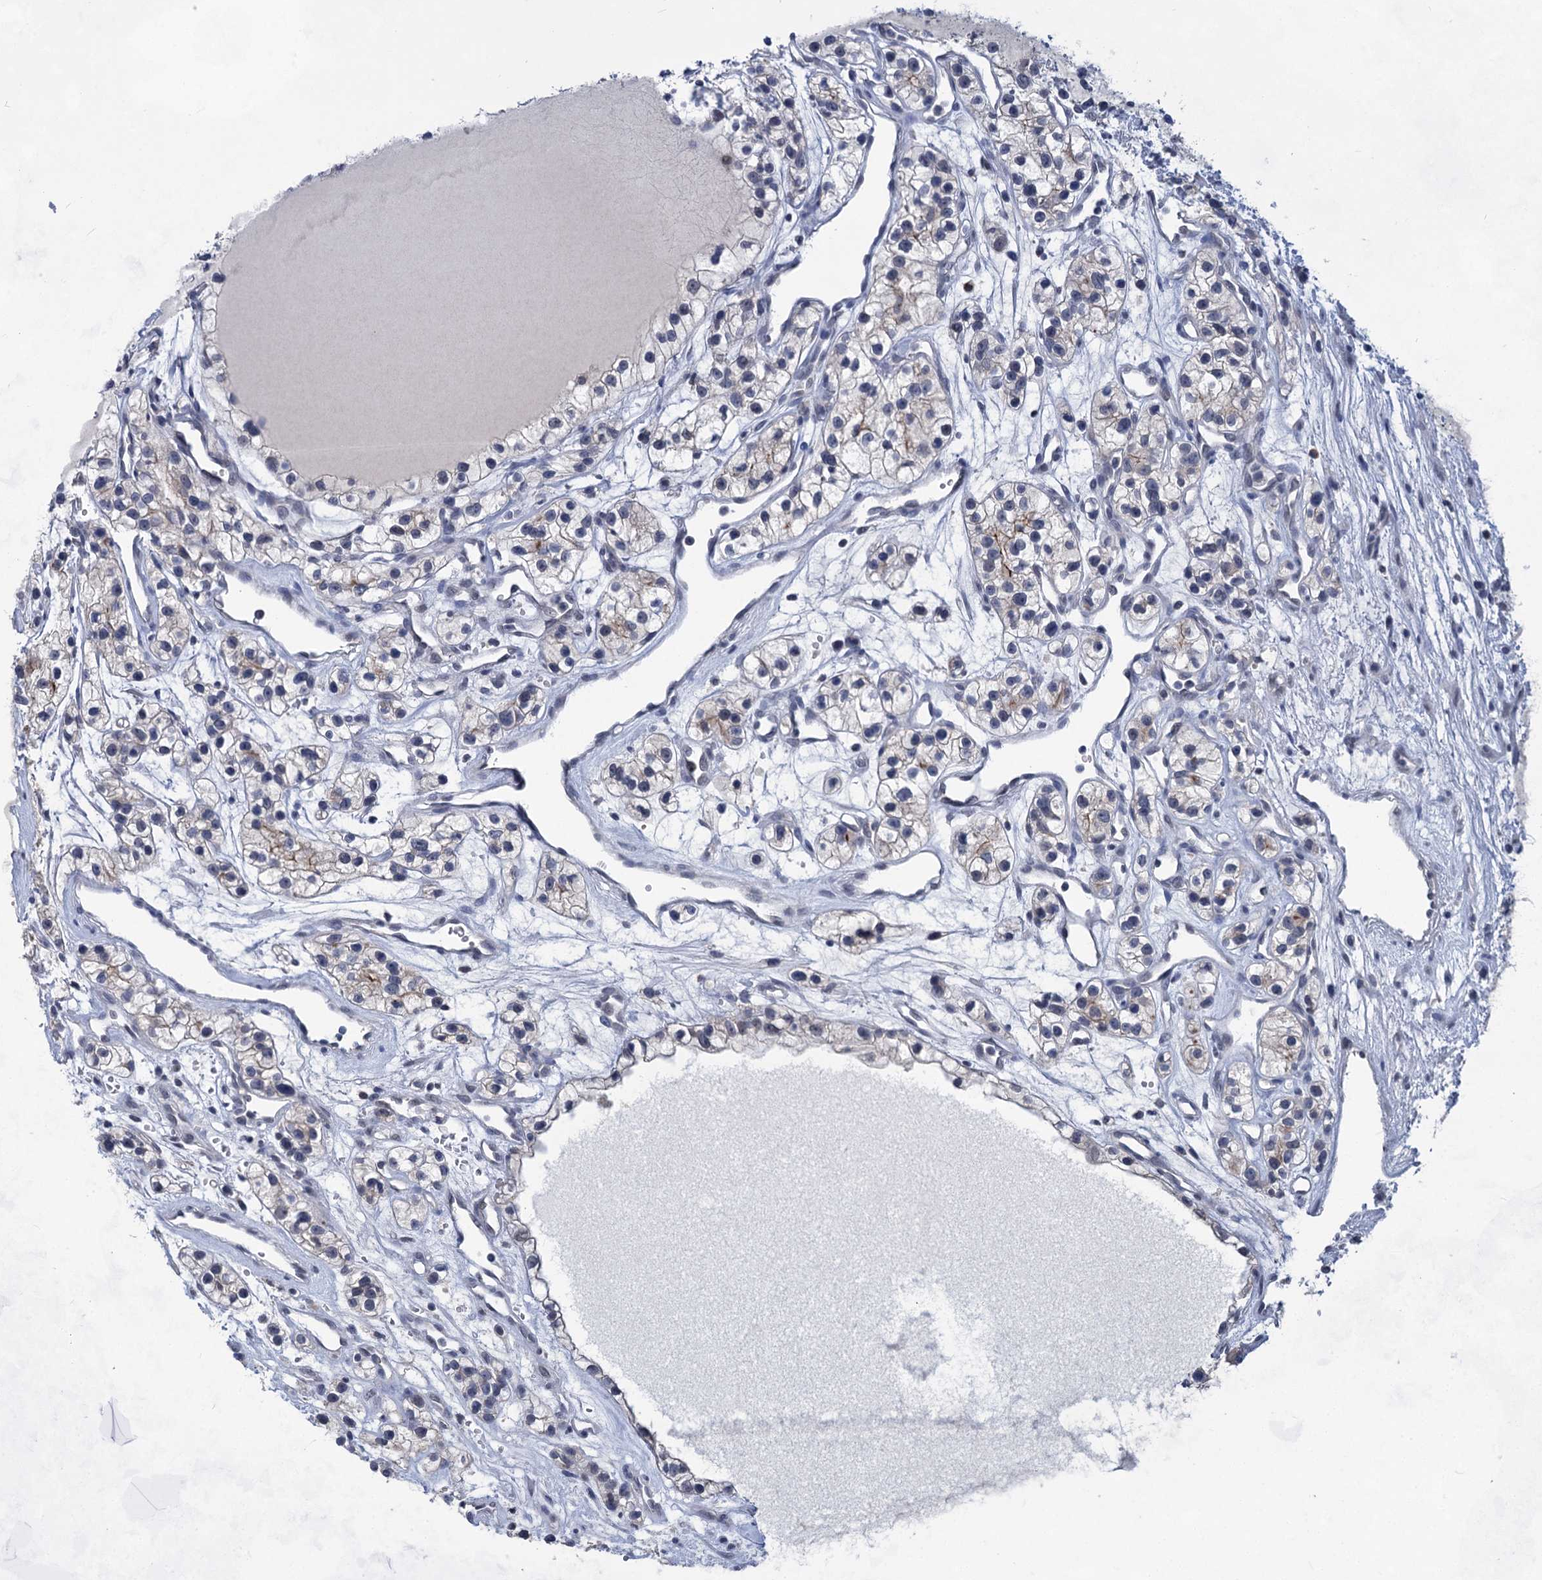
{"staining": {"intensity": "moderate", "quantity": "<25%", "location": "cytoplasmic/membranous"}, "tissue": "renal cancer", "cell_type": "Tumor cells", "image_type": "cancer", "snomed": [{"axis": "morphology", "description": "Adenocarcinoma, NOS"}, {"axis": "topography", "description": "Kidney"}], "caption": "Protein staining of adenocarcinoma (renal) tissue displays moderate cytoplasmic/membranous staining in about <25% of tumor cells. (Brightfield microscopy of DAB IHC at high magnification).", "gene": "TTC17", "patient": {"sex": "female", "age": 57}}